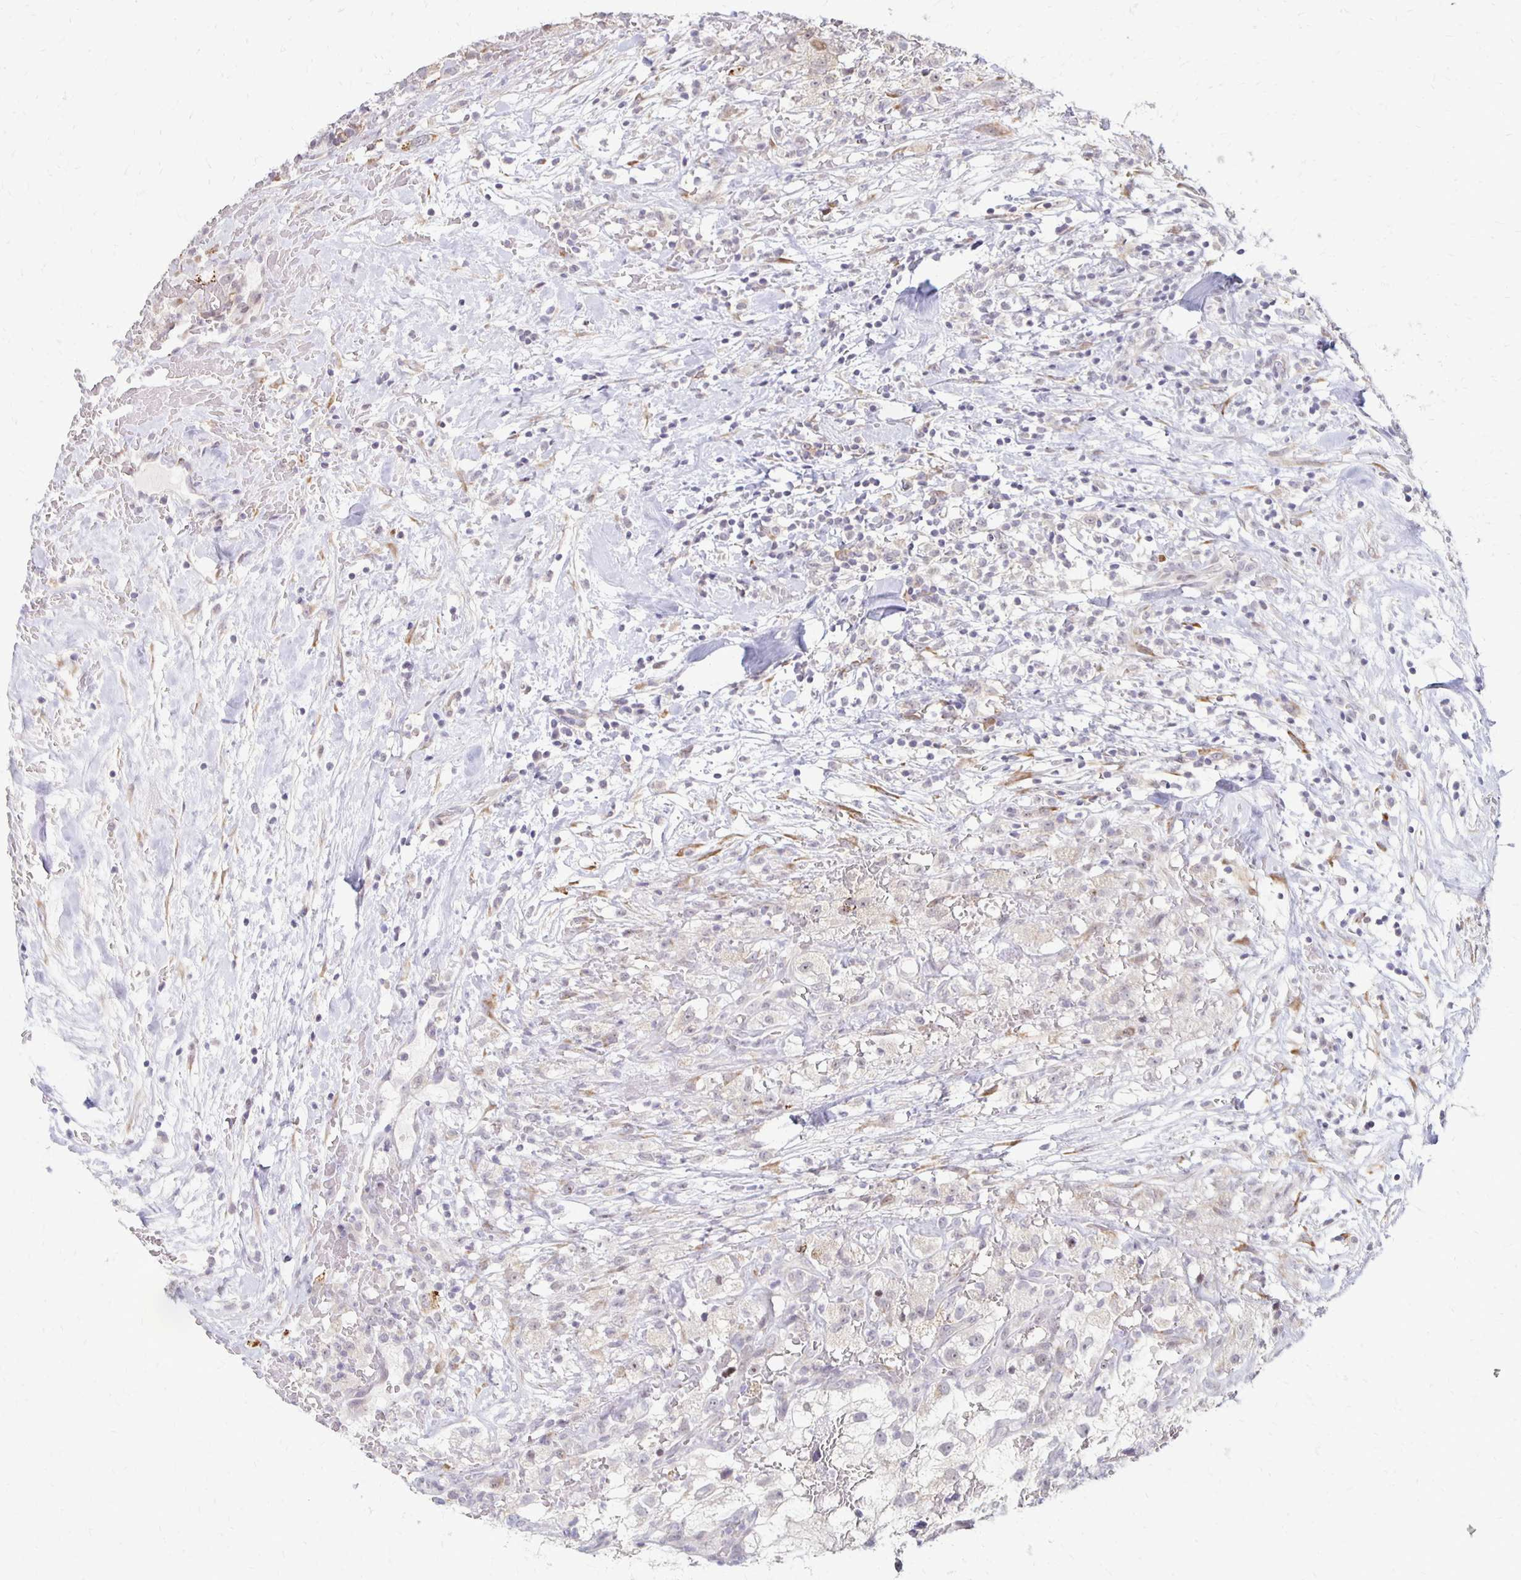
{"staining": {"intensity": "negative", "quantity": "none", "location": "none"}, "tissue": "renal cancer", "cell_type": "Tumor cells", "image_type": "cancer", "snomed": [{"axis": "morphology", "description": "Adenocarcinoma, NOS"}, {"axis": "topography", "description": "Kidney"}], "caption": "Immunohistochemistry photomicrograph of neoplastic tissue: human renal adenocarcinoma stained with DAB demonstrates no significant protein staining in tumor cells. (IHC, brightfield microscopy, high magnification).", "gene": "DAGLA", "patient": {"sex": "male", "age": 59}}